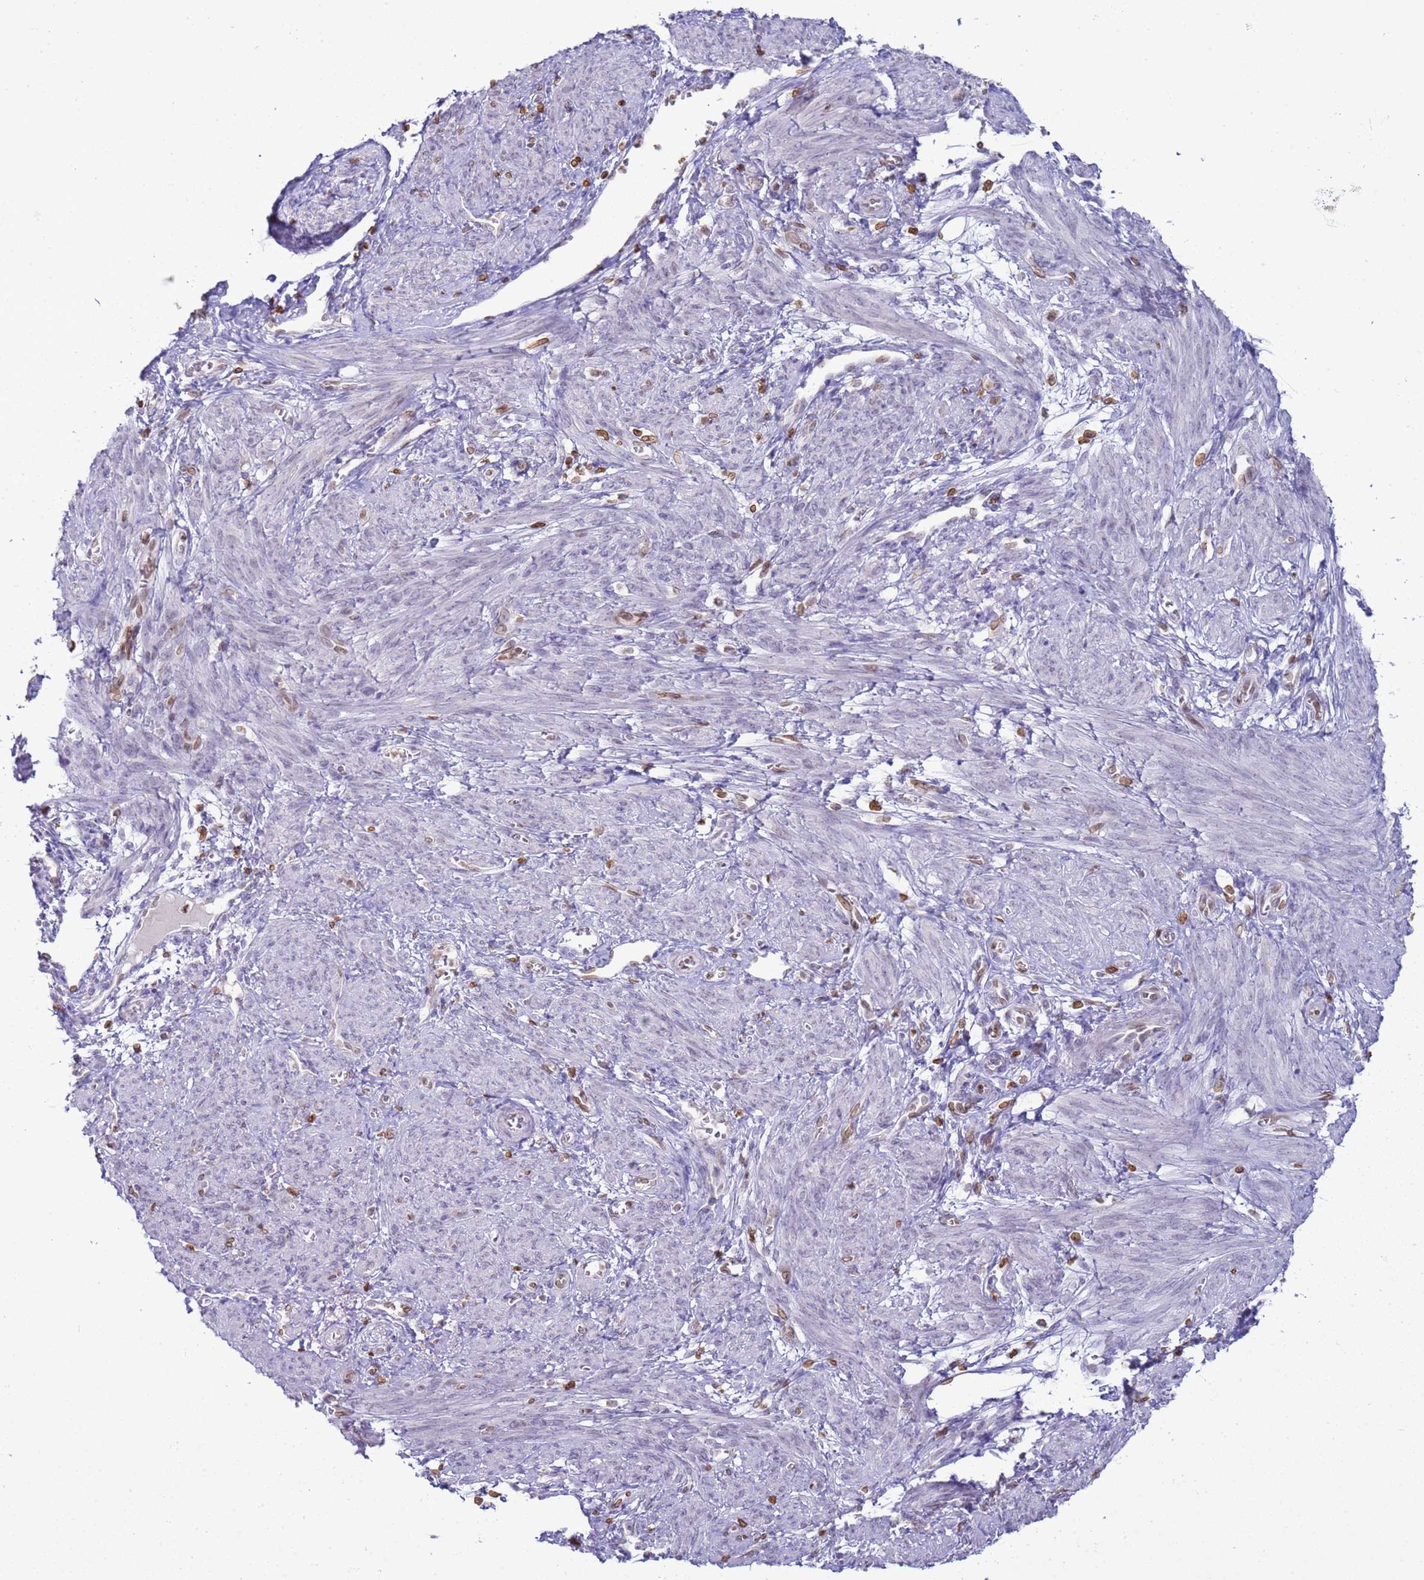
{"staining": {"intensity": "negative", "quantity": "none", "location": "none"}, "tissue": "smooth muscle", "cell_type": "Smooth muscle cells", "image_type": "normal", "snomed": [{"axis": "morphology", "description": "Normal tissue, NOS"}, {"axis": "topography", "description": "Smooth muscle"}], "caption": "Immunohistochemistry of normal human smooth muscle reveals no staining in smooth muscle cells. (Stains: DAB immunohistochemistry with hematoxylin counter stain, Microscopy: brightfield microscopy at high magnification).", "gene": "DHX37", "patient": {"sex": "female", "age": 39}}